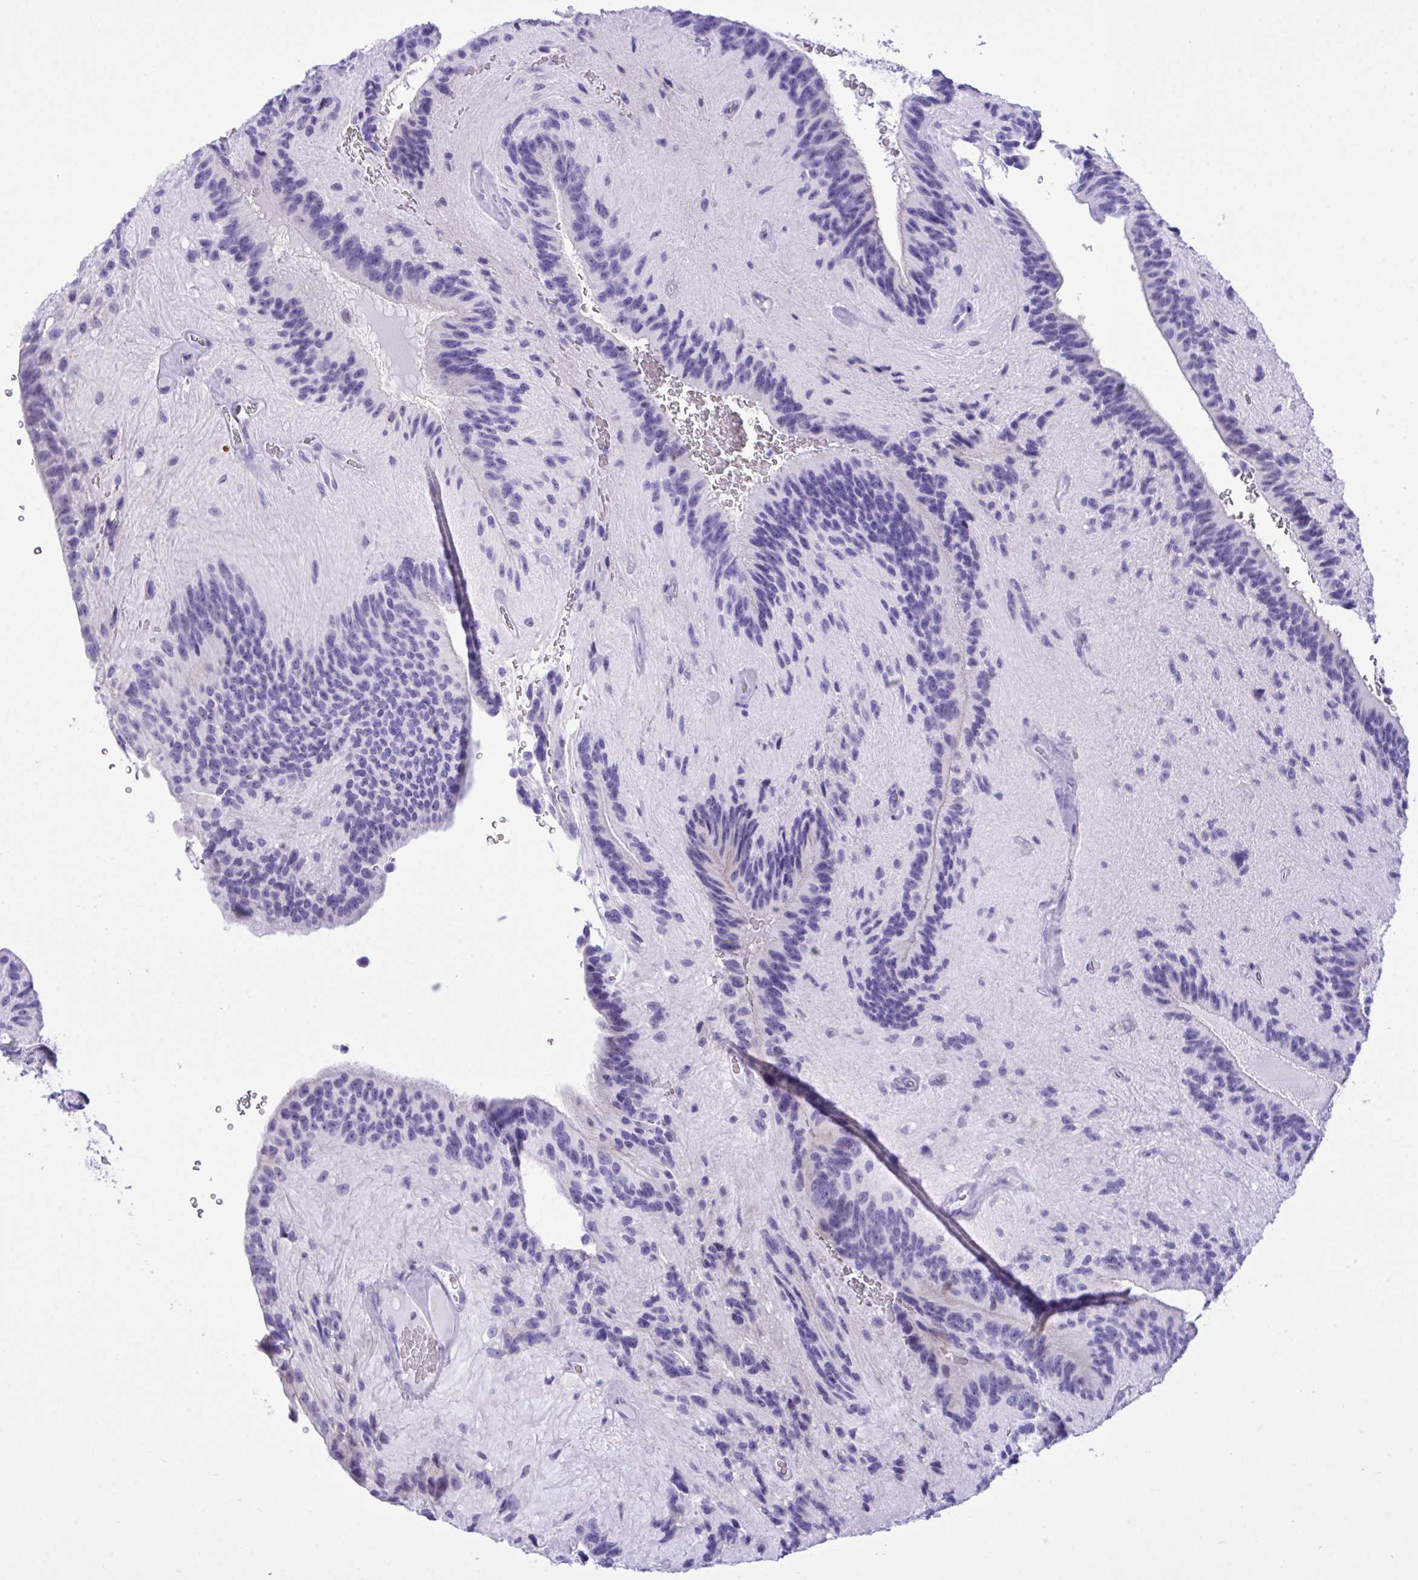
{"staining": {"intensity": "negative", "quantity": "none", "location": "none"}, "tissue": "glioma", "cell_type": "Tumor cells", "image_type": "cancer", "snomed": [{"axis": "morphology", "description": "Glioma, malignant, Low grade"}, {"axis": "topography", "description": "Brain"}], "caption": "Human glioma stained for a protein using immunohistochemistry (IHC) displays no staining in tumor cells.", "gene": "BEX5", "patient": {"sex": "male", "age": 31}}